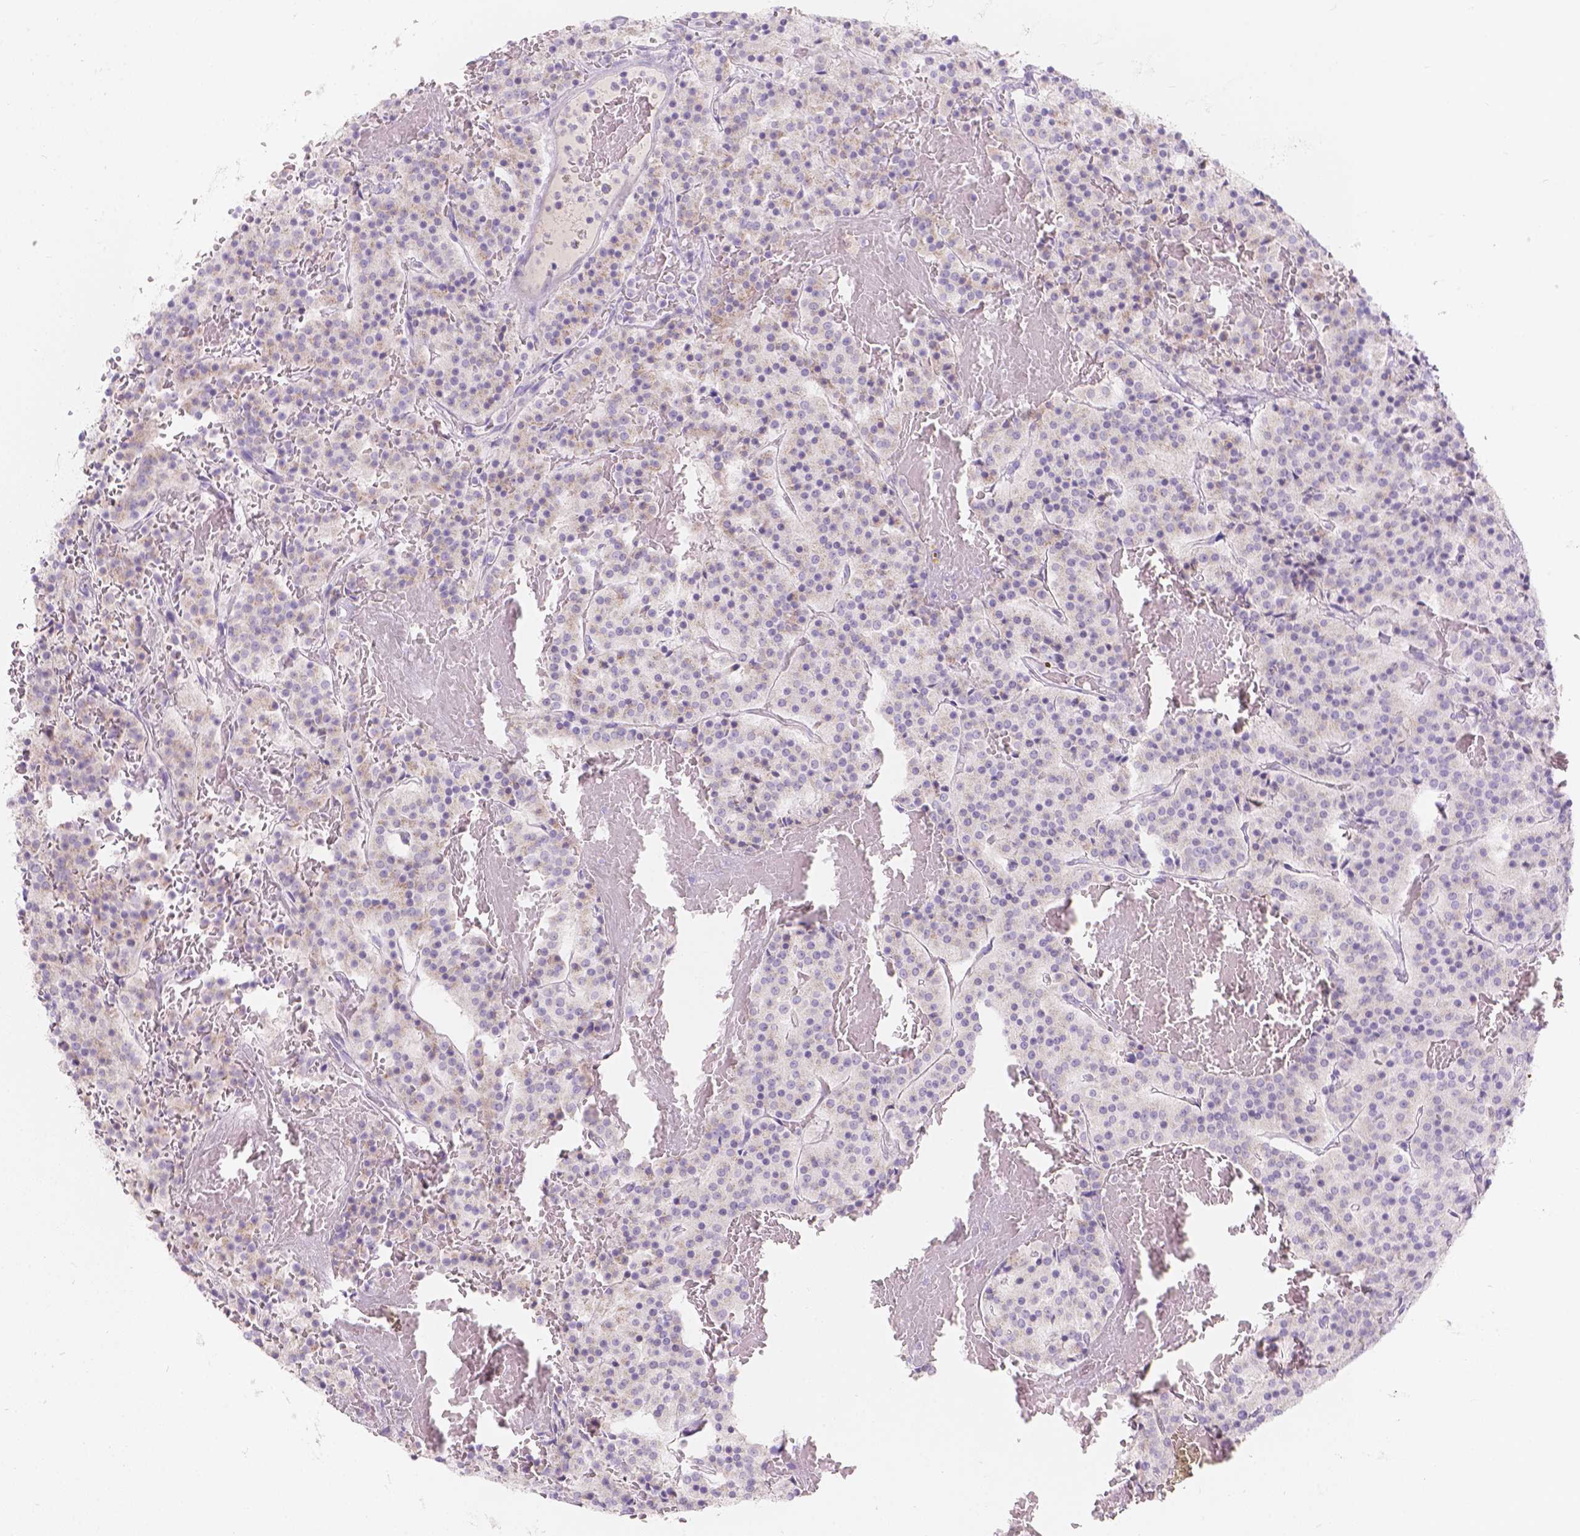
{"staining": {"intensity": "weak", "quantity": "25%-75%", "location": "cytoplasmic/membranous"}, "tissue": "carcinoid", "cell_type": "Tumor cells", "image_type": "cancer", "snomed": [{"axis": "morphology", "description": "Carcinoid, malignant, NOS"}, {"axis": "topography", "description": "Lung"}], "caption": "This photomicrograph shows immunohistochemistry (IHC) staining of human malignant carcinoid, with low weak cytoplasmic/membranous positivity in about 25%-75% of tumor cells.", "gene": "HTN3", "patient": {"sex": "male", "age": 70}}